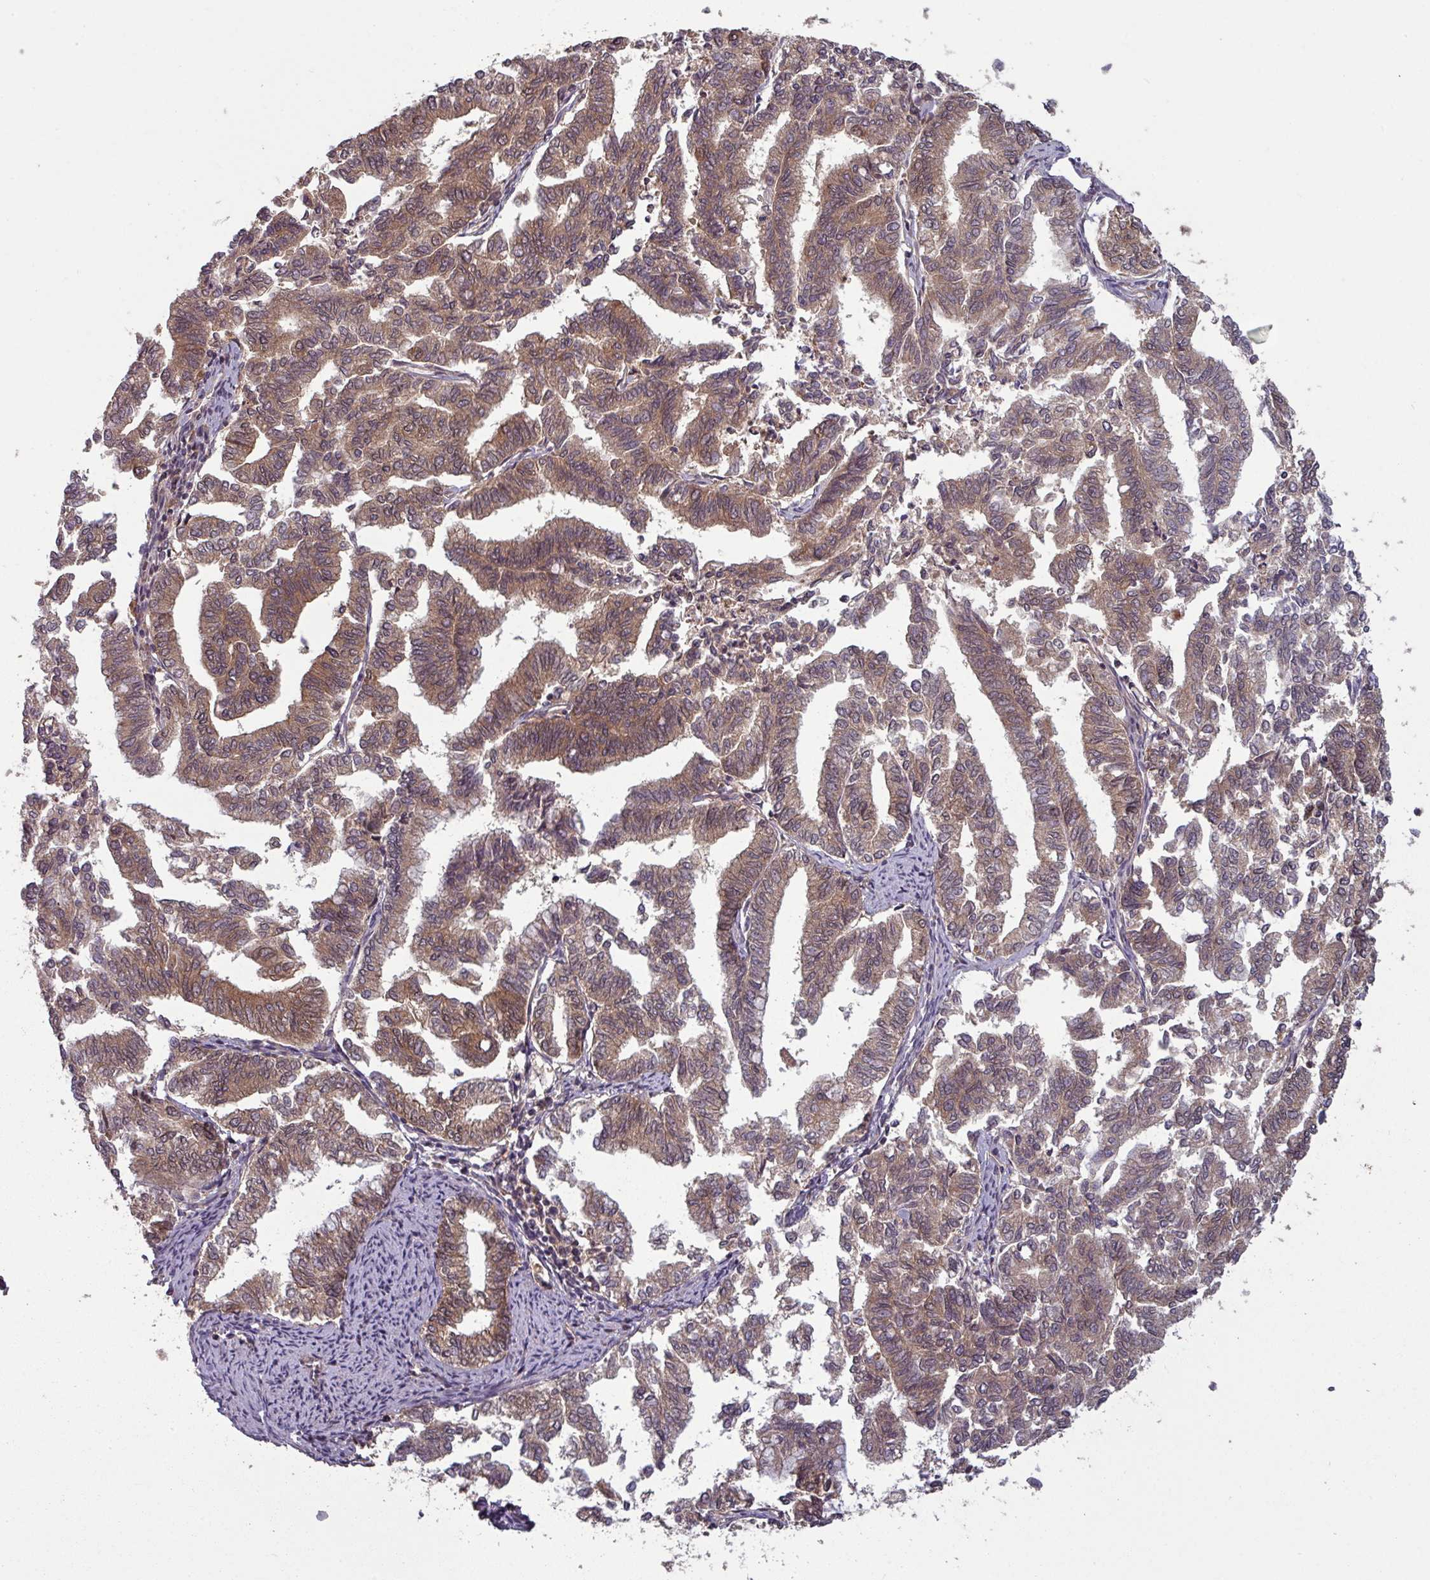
{"staining": {"intensity": "moderate", "quantity": ">75%", "location": "cytoplasmic/membranous"}, "tissue": "endometrial cancer", "cell_type": "Tumor cells", "image_type": "cancer", "snomed": [{"axis": "morphology", "description": "Adenocarcinoma, NOS"}, {"axis": "topography", "description": "Endometrium"}], "caption": "Protein expression analysis of human endometrial cancer (adenocarcinoma) reveals moderate cytoplasmic/membranous positivity in about >75% of tumor cells. (DAB (3,3'-diaminobenzidine) IHC, brown staining for protein, blue staining for nuclei).", "gene": "GSKIP", "patient": {"sex": "female", "age": 79}}